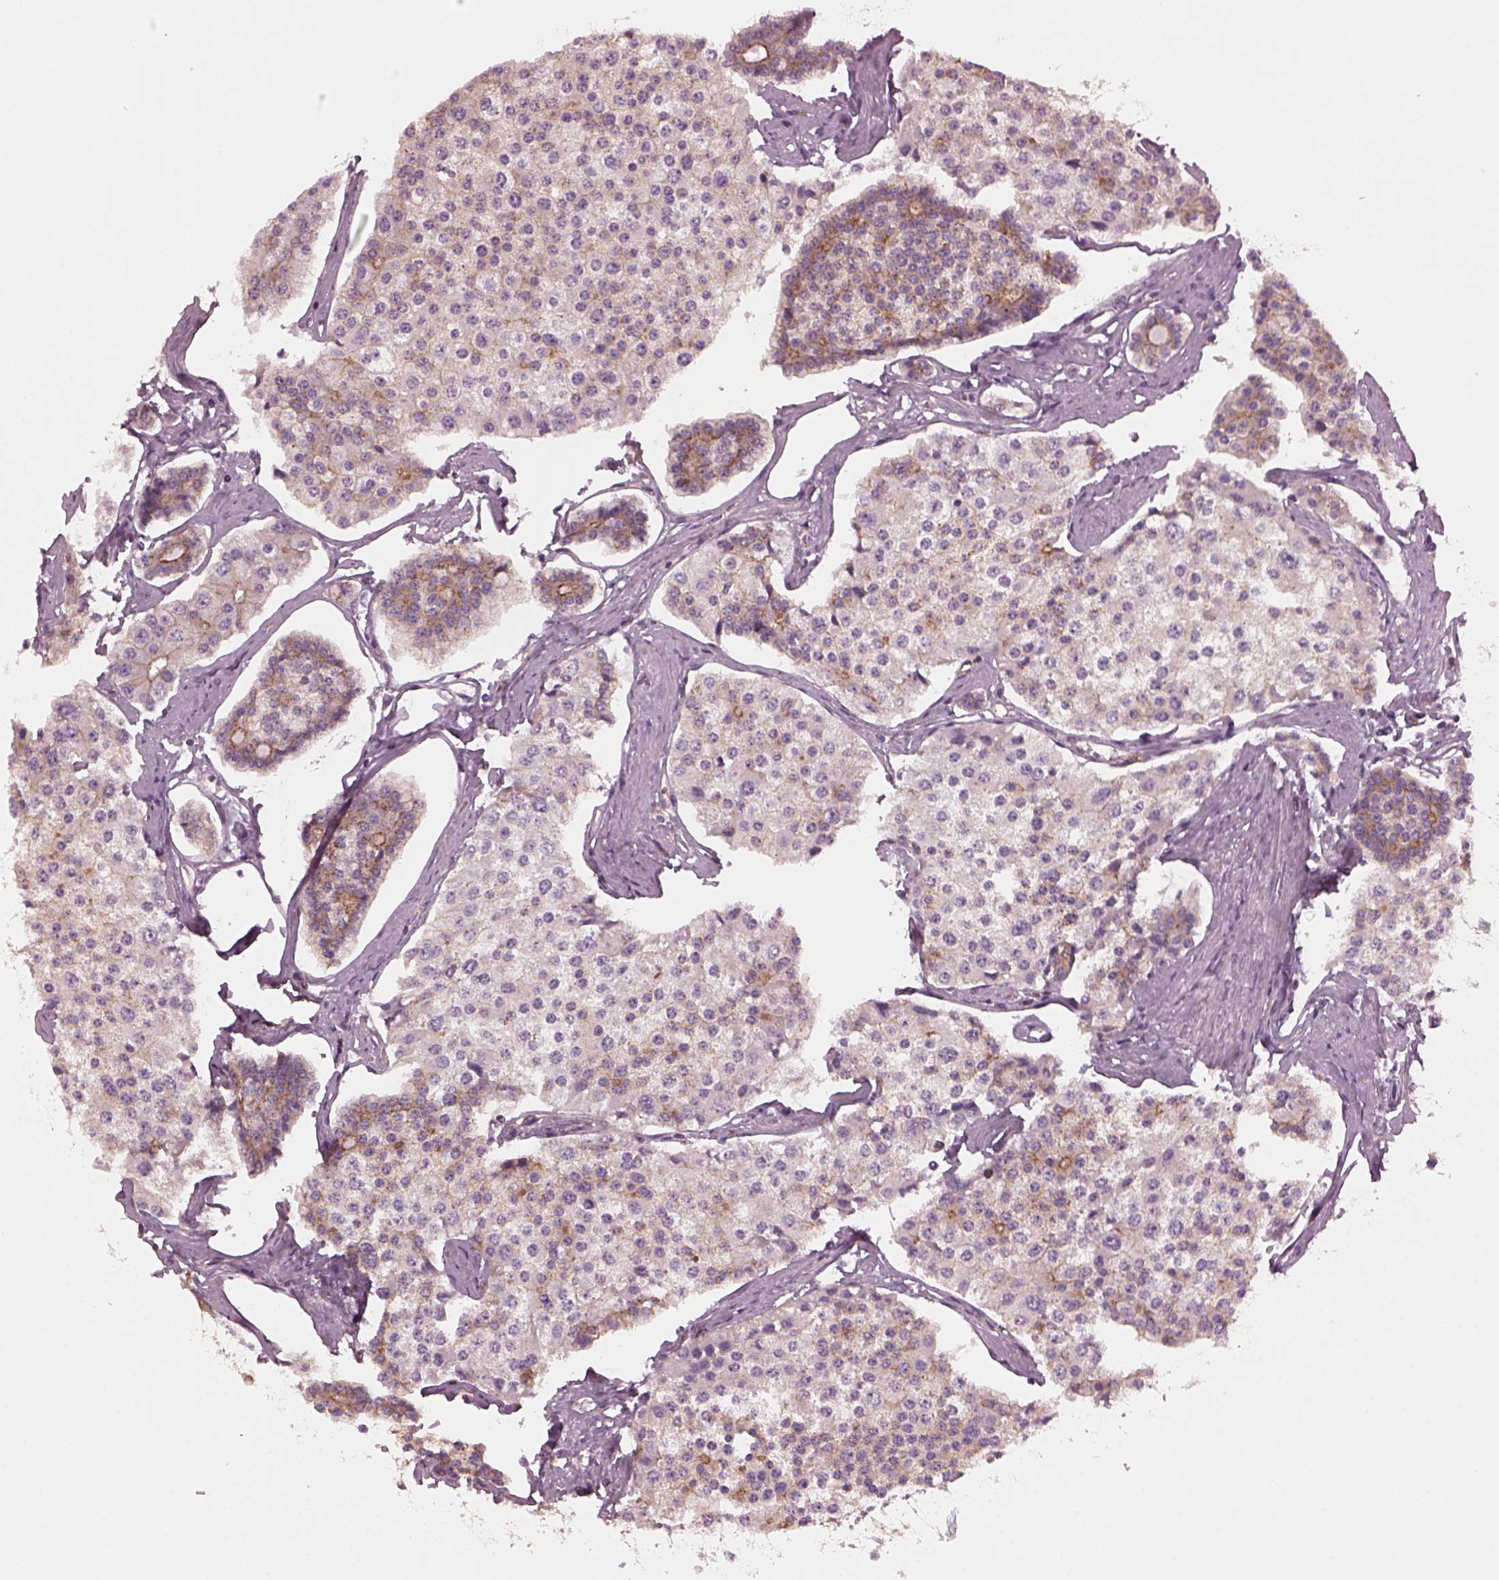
{"staining": {"intensity": "strong", "quantity": "<25%", "location": "cytoplasmic/membranous"}, "tissue": "carcinoid", "cell_type": "Tumor cells", "image_type": "cancer", "snomed": [{"axis": "morphology", "description": "Carcinoid, malignant, NOS"}, {"axis": "topography", "description": "Small intestine"}], "caption": "Carcinoid was stained to show a protein in brown. There is medium levels of strong cytoplasmic/membranous positivity in approximately <25% of tumor cells. Ihc stains the protein in brown and the nuclei are stained blue.", "gene": "ODAD1", "patient": {"sex": "female", "age": 65}}